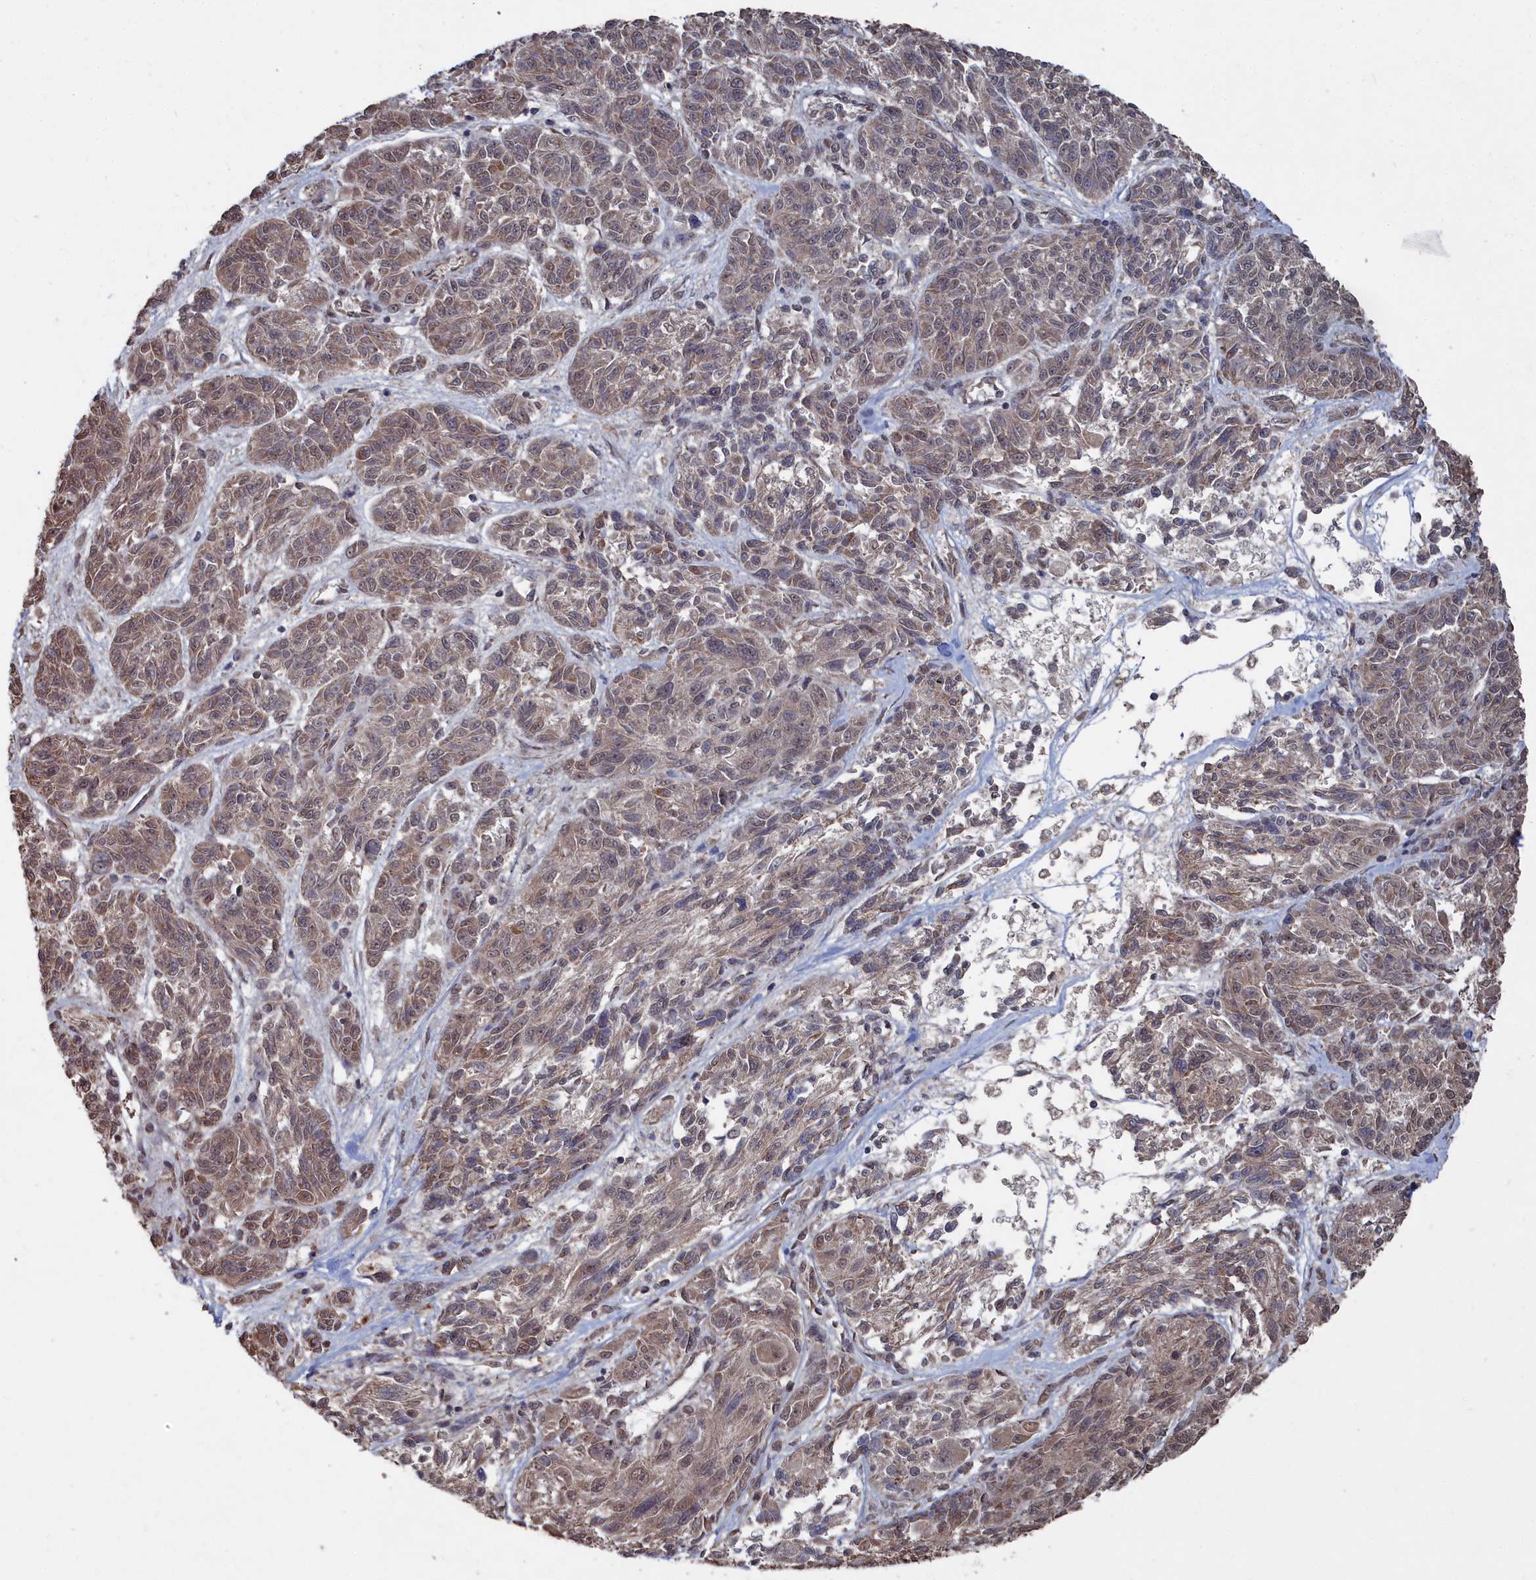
{"staining": {"intensity": "moderate", "quantity": ">75%", "location": "cytoplasmic/membranous,nuclear"}, "tissue": "melanoma", "cell_type": "Tumor cells", "image_type": "cancer", "snomed": [{"axis": "morphology", "description": "Malignant melanoma, NOS"}, {"axis": "topography", "description": "Skin"}], "caption": "Immunohistochemistry photomicrograph of melanoma stained for a protein (brown), which exhibits medium levels of moderate cytoplasmic/membranous and nuclear staining in approximately >75% of tumor cells.", "gene": "CCNP", "patient": {"sex": "male", "age": 53}}